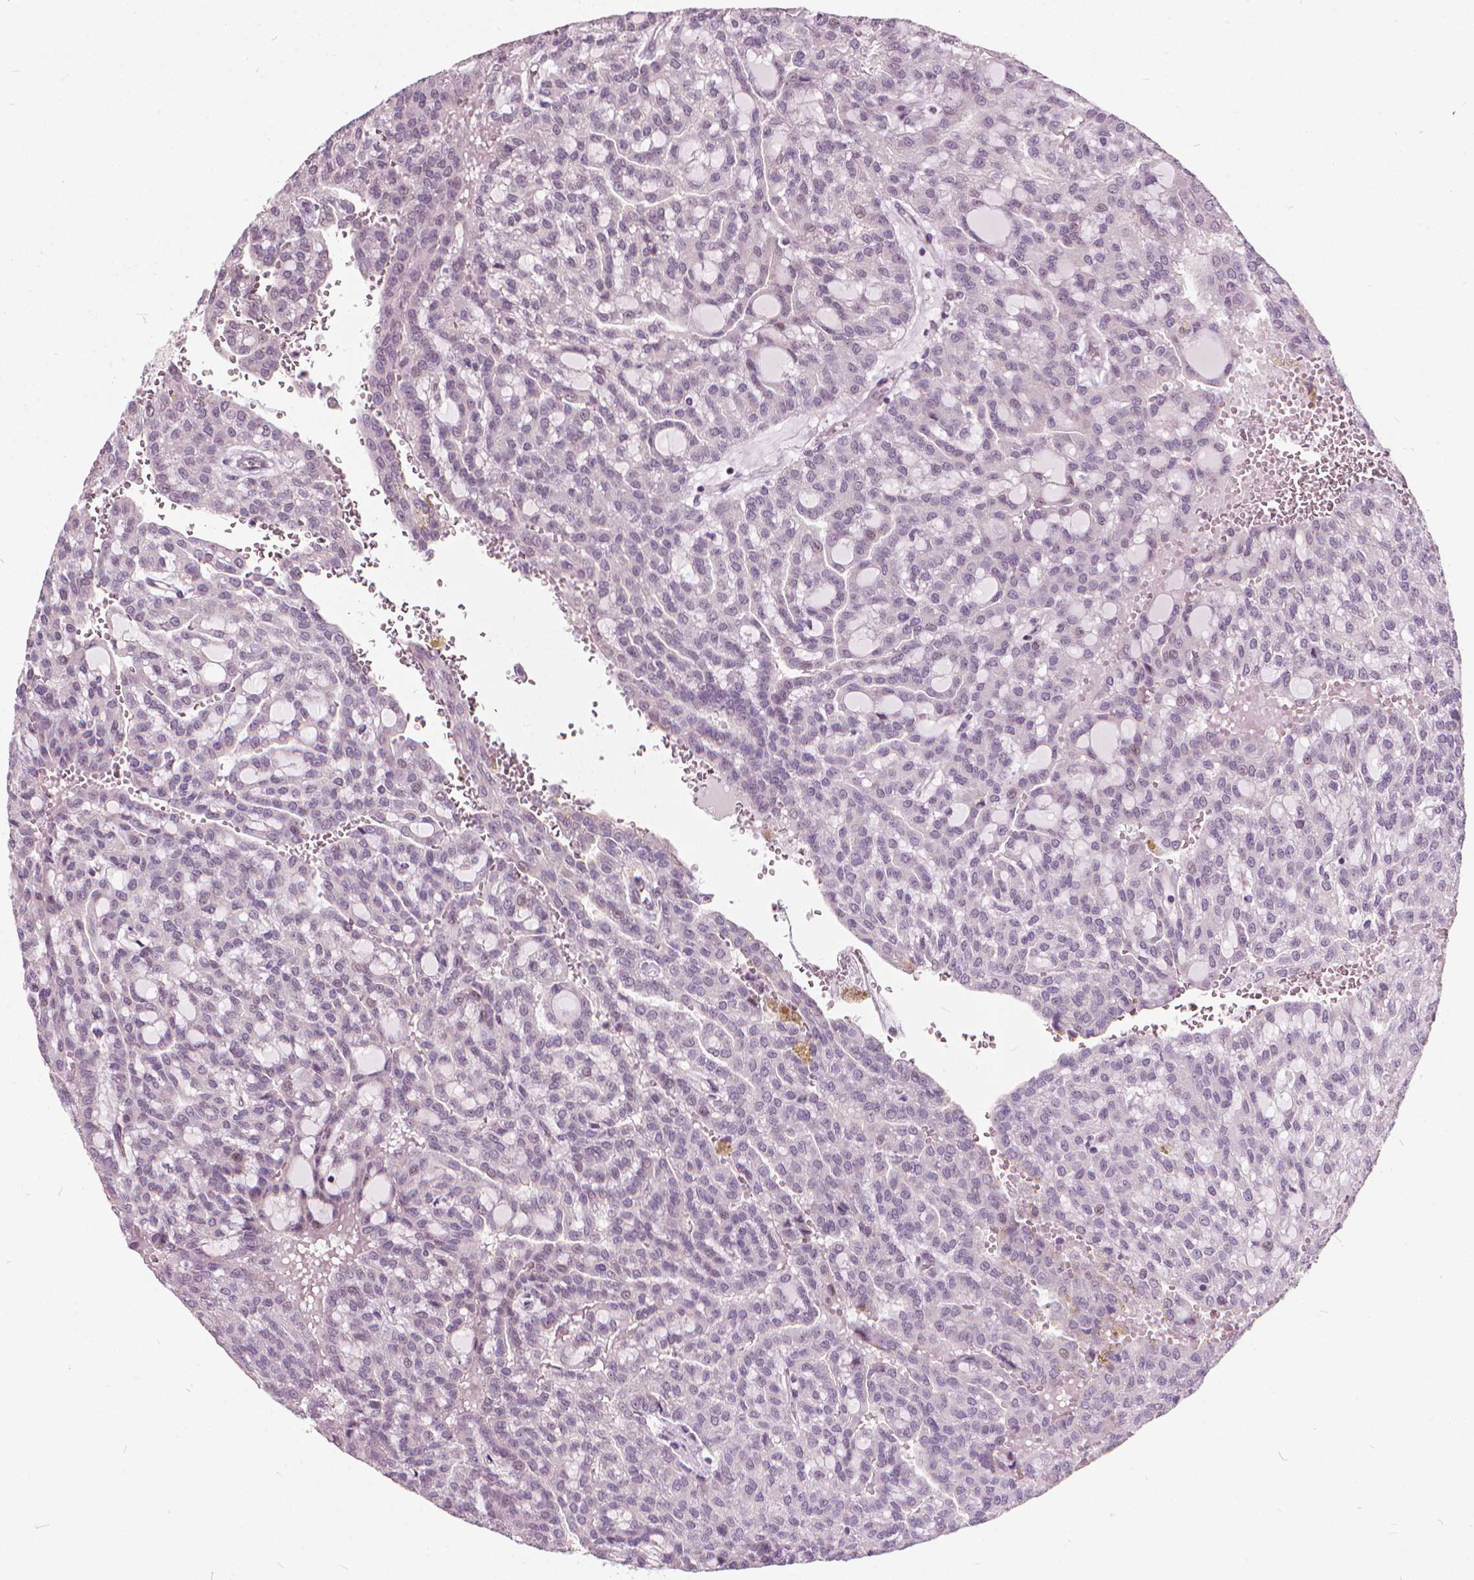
{"staining": {"intensity": "negative", "quantity": "none", "location": "none"}, "tissue": "renal cancer", "cell_type": "Tumor cells", "image_type": "cancer", "snomed": [{"axis": "morphology", "description": "Adenocarcinoma, NOS"}, {"axis": "topography", "description": "Kidney"}], "caption": "Immunohistochemical staining of renal cancer shows no significant staining in tumor cells.", "gene": "STAT5B", "patient": {"sex": "male", "age": 63}}